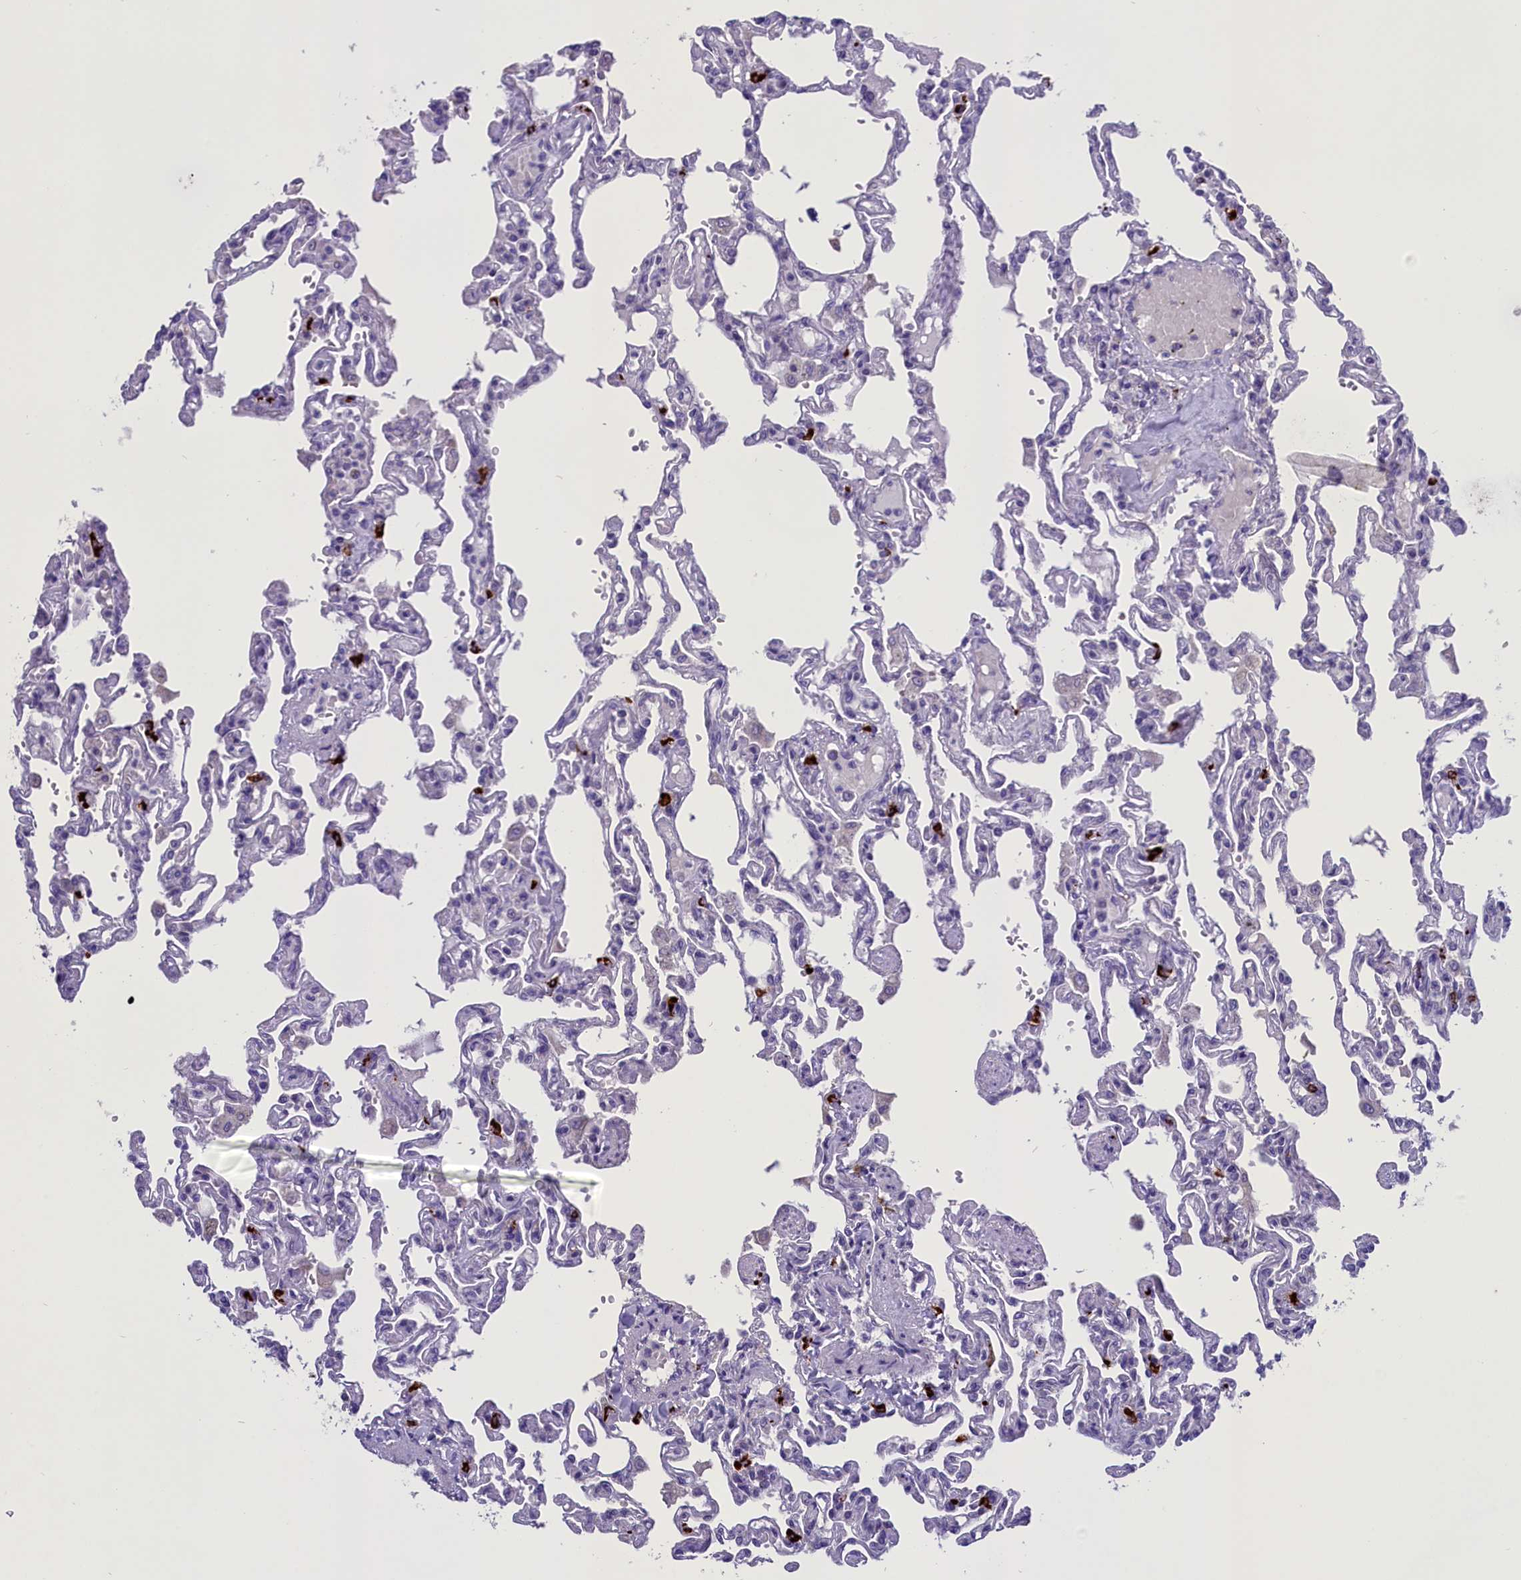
{"staining": {"intensity": "moderate", "quantity": "<25%", "location": "cytoplasmic/membranous"}, "tissue": "lung", "cell_type": "Alveolar cells", "image_type": "normal", "snomed": [{"axis": "morphology", "description": "Normal tissue, NOS"}, {"axis": "topography", "description": "Lung"}], "caption": "Human lung stained for a protein (brown) displays moderate cytoplasmic/membranous positive positivity in approximately <25% of alveolar cells.", "gene": "ENPP6", "patient": {"sex": "male", "age": 21}}